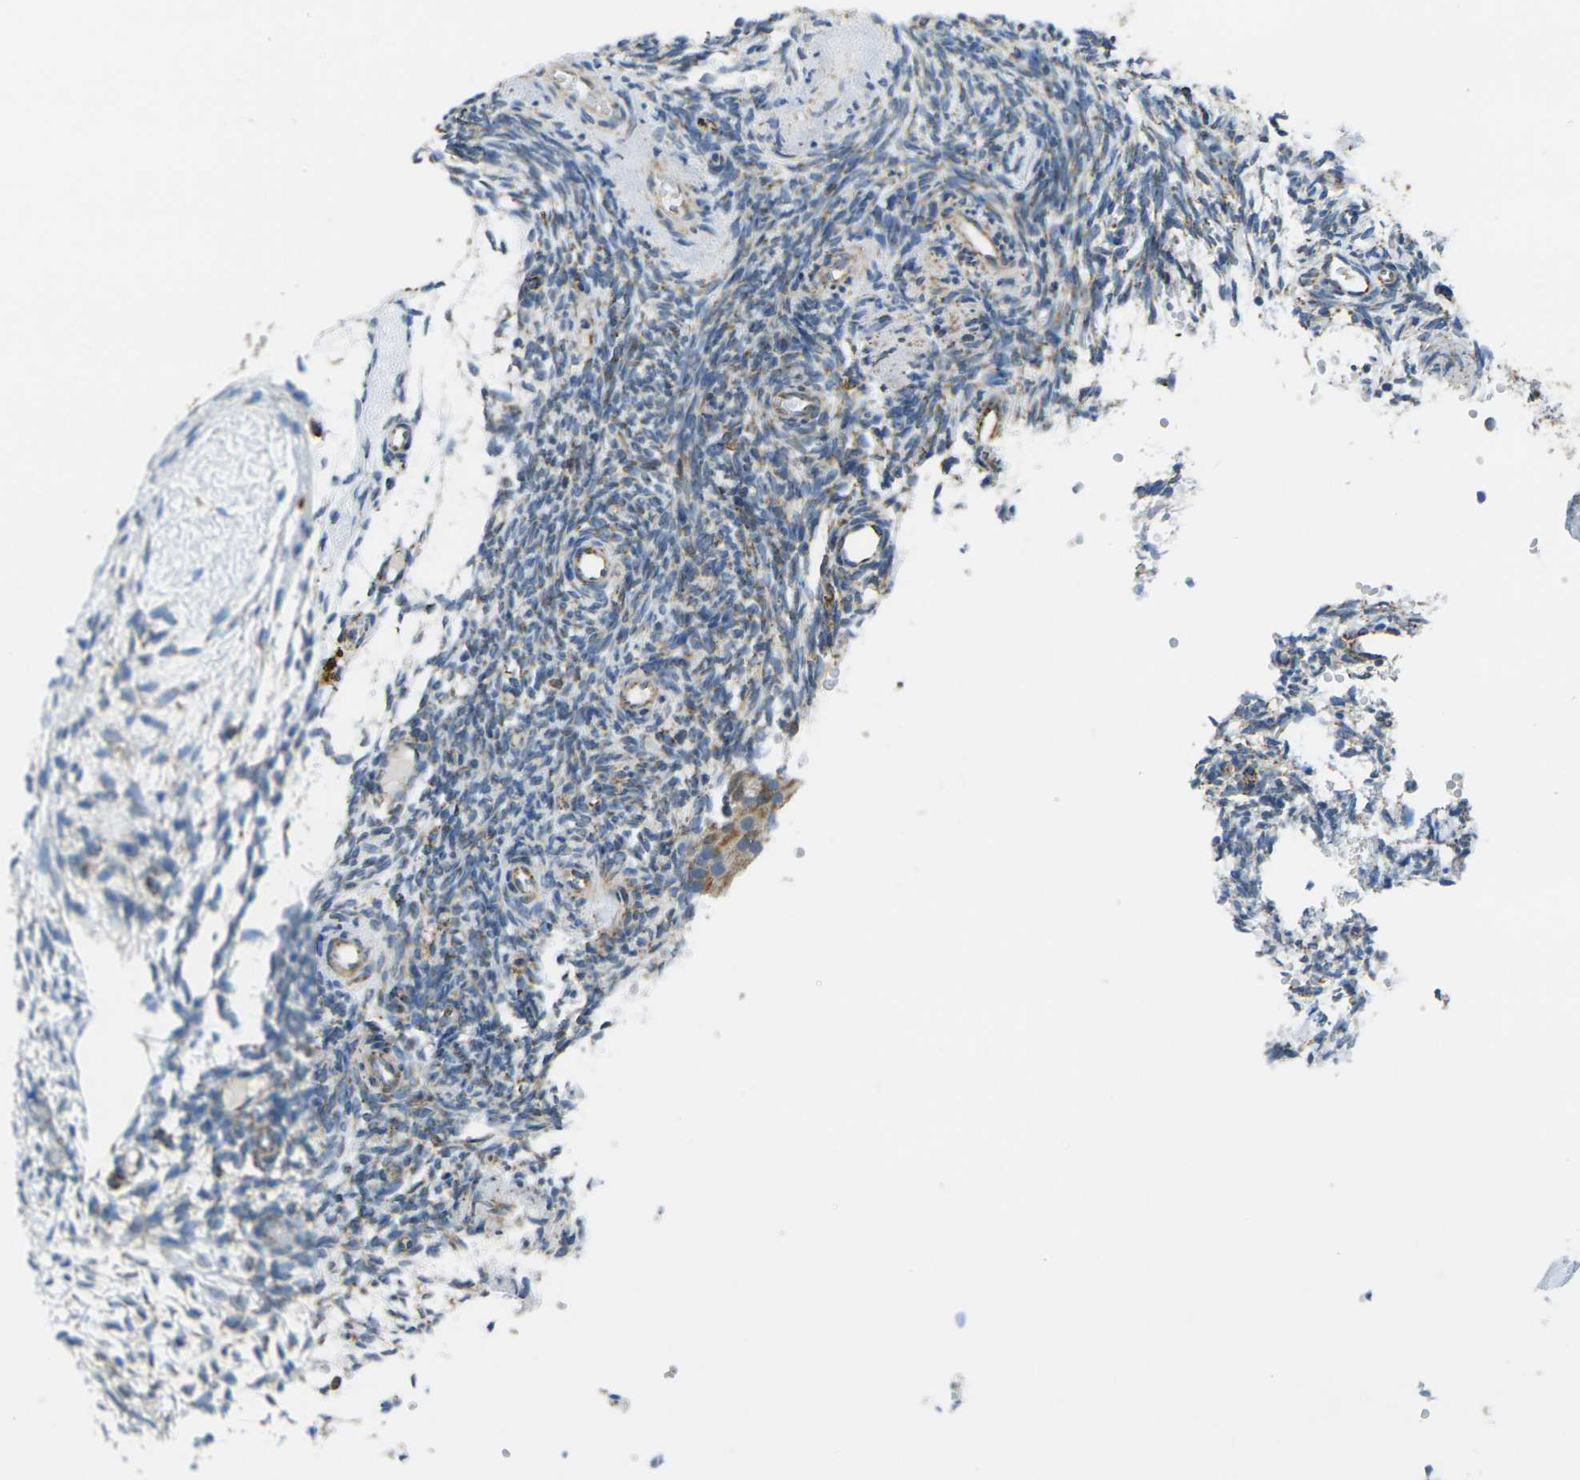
{"staining": {"intensity": "weak", "quantity": "<25%", "location": "cytoplasmic/membranous"}, "tissue": "ovary", "cell_type": "Ovarian stroma cells", "image_type": "normal", "snomed": [{"axis": "morphology", "description": "Normal tissue, NOS"}, {"axis": "topography", "description": "Ovary"}], "caption": "A high-resolution photomicrograph shows immunohistochemistry (IHC) staining of unremarkable ovary, which shows no significant staining in ovarian stroma cells.", "gene": "CYB5R1", "patient": {"sex": "female", "age": 35}}